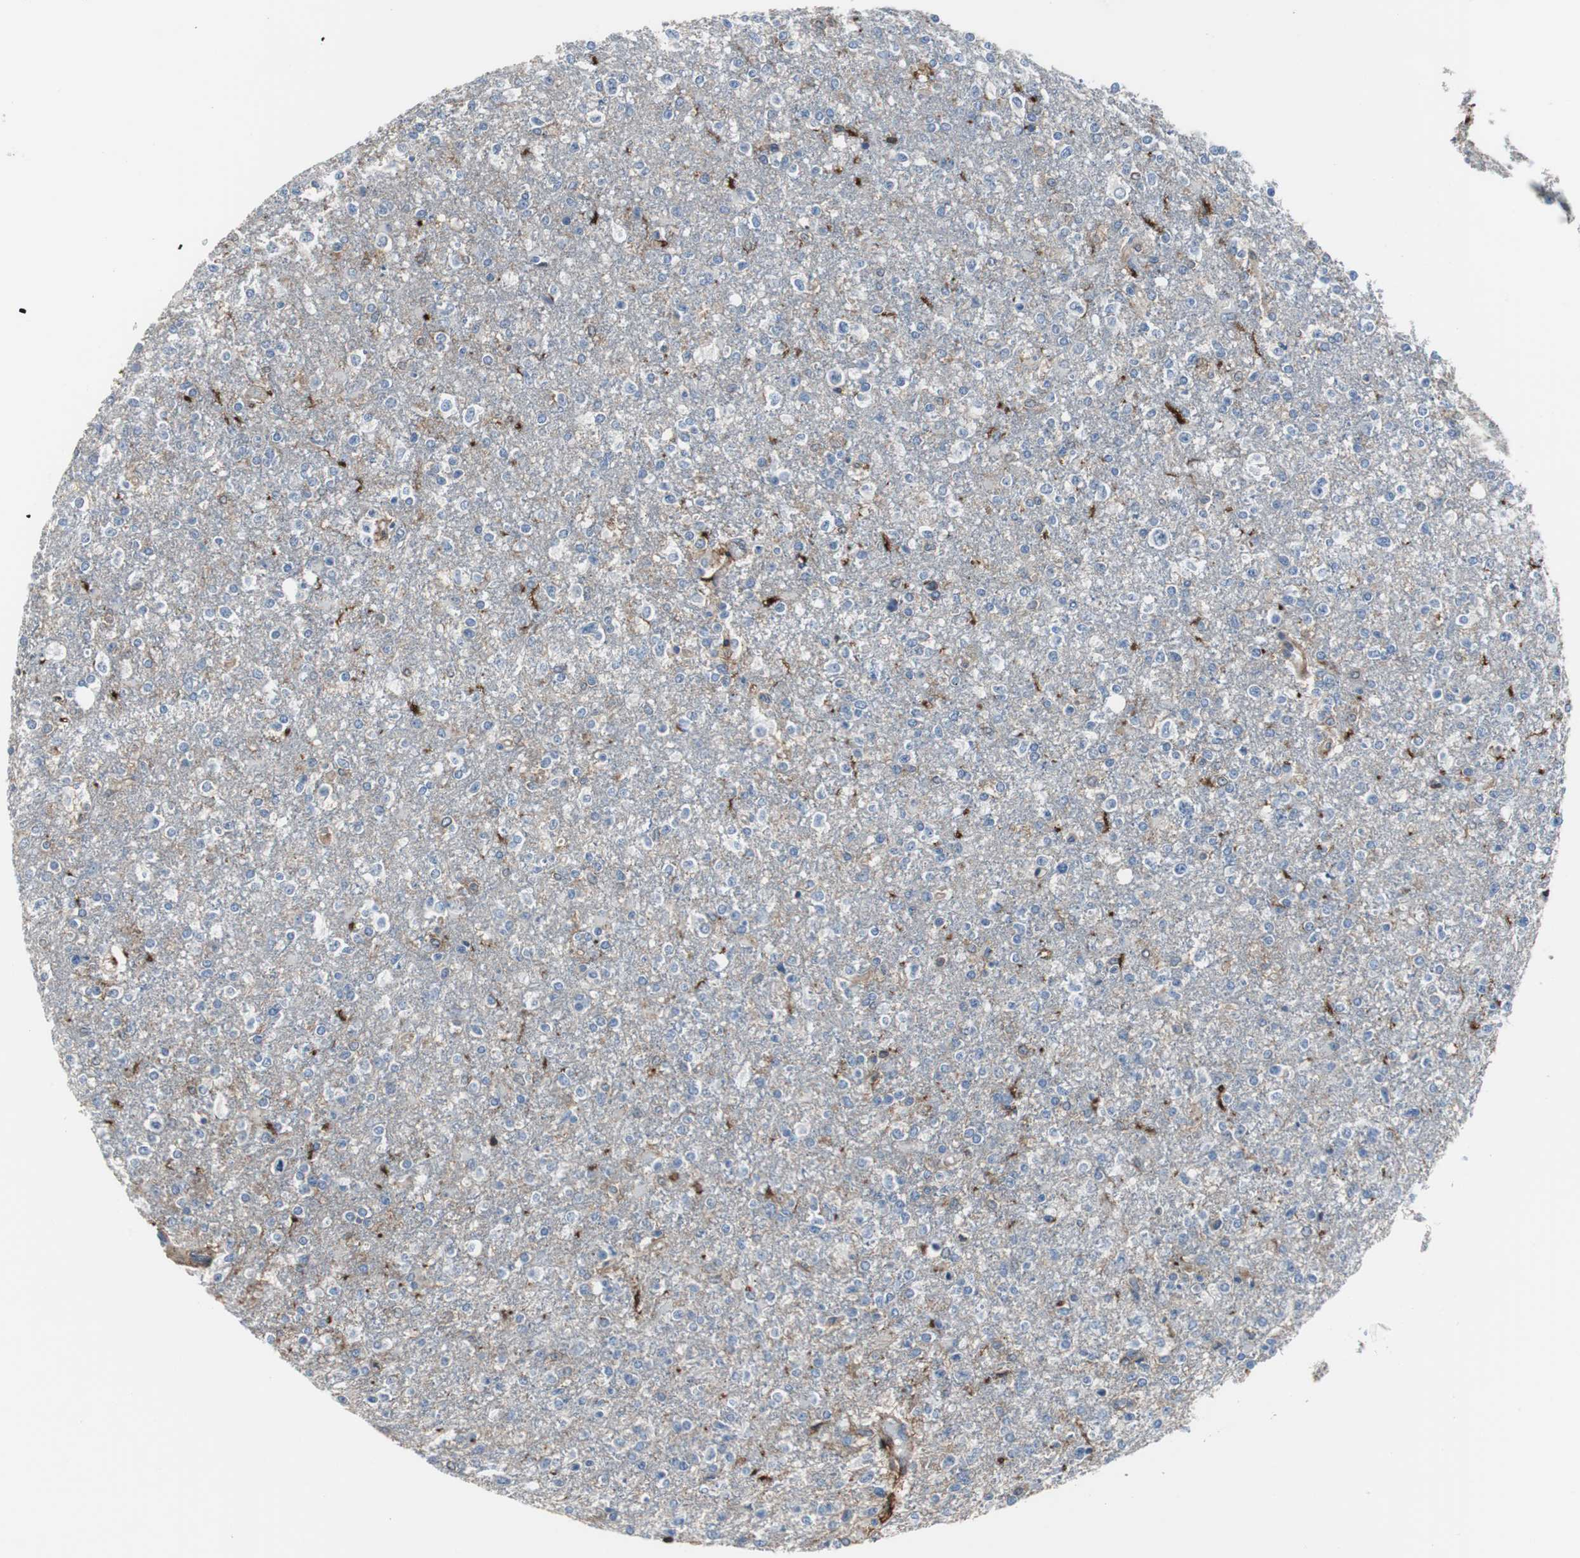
{"staining": {"intensity": "weak", "quantity": "<25%", "location": "cytoplasmic/membranous"}, "tissue": "glioma", "cell_type": "Tumor cells", "image_type": "cancer", "snomed": [{"axis": "morphology", "description": "Glioma, malignant, High grade"}, {"axis": "topography", "description": "Cerebral cortex"}], "caption": "Immunohistochemistry photomicrograph of high-grade glioma (malignant) stained for a protein (brown), which demonstrates no positivity in tumor cells.", "gene": "ANXA4", "patient": {"sex": "male", "age": 76}}